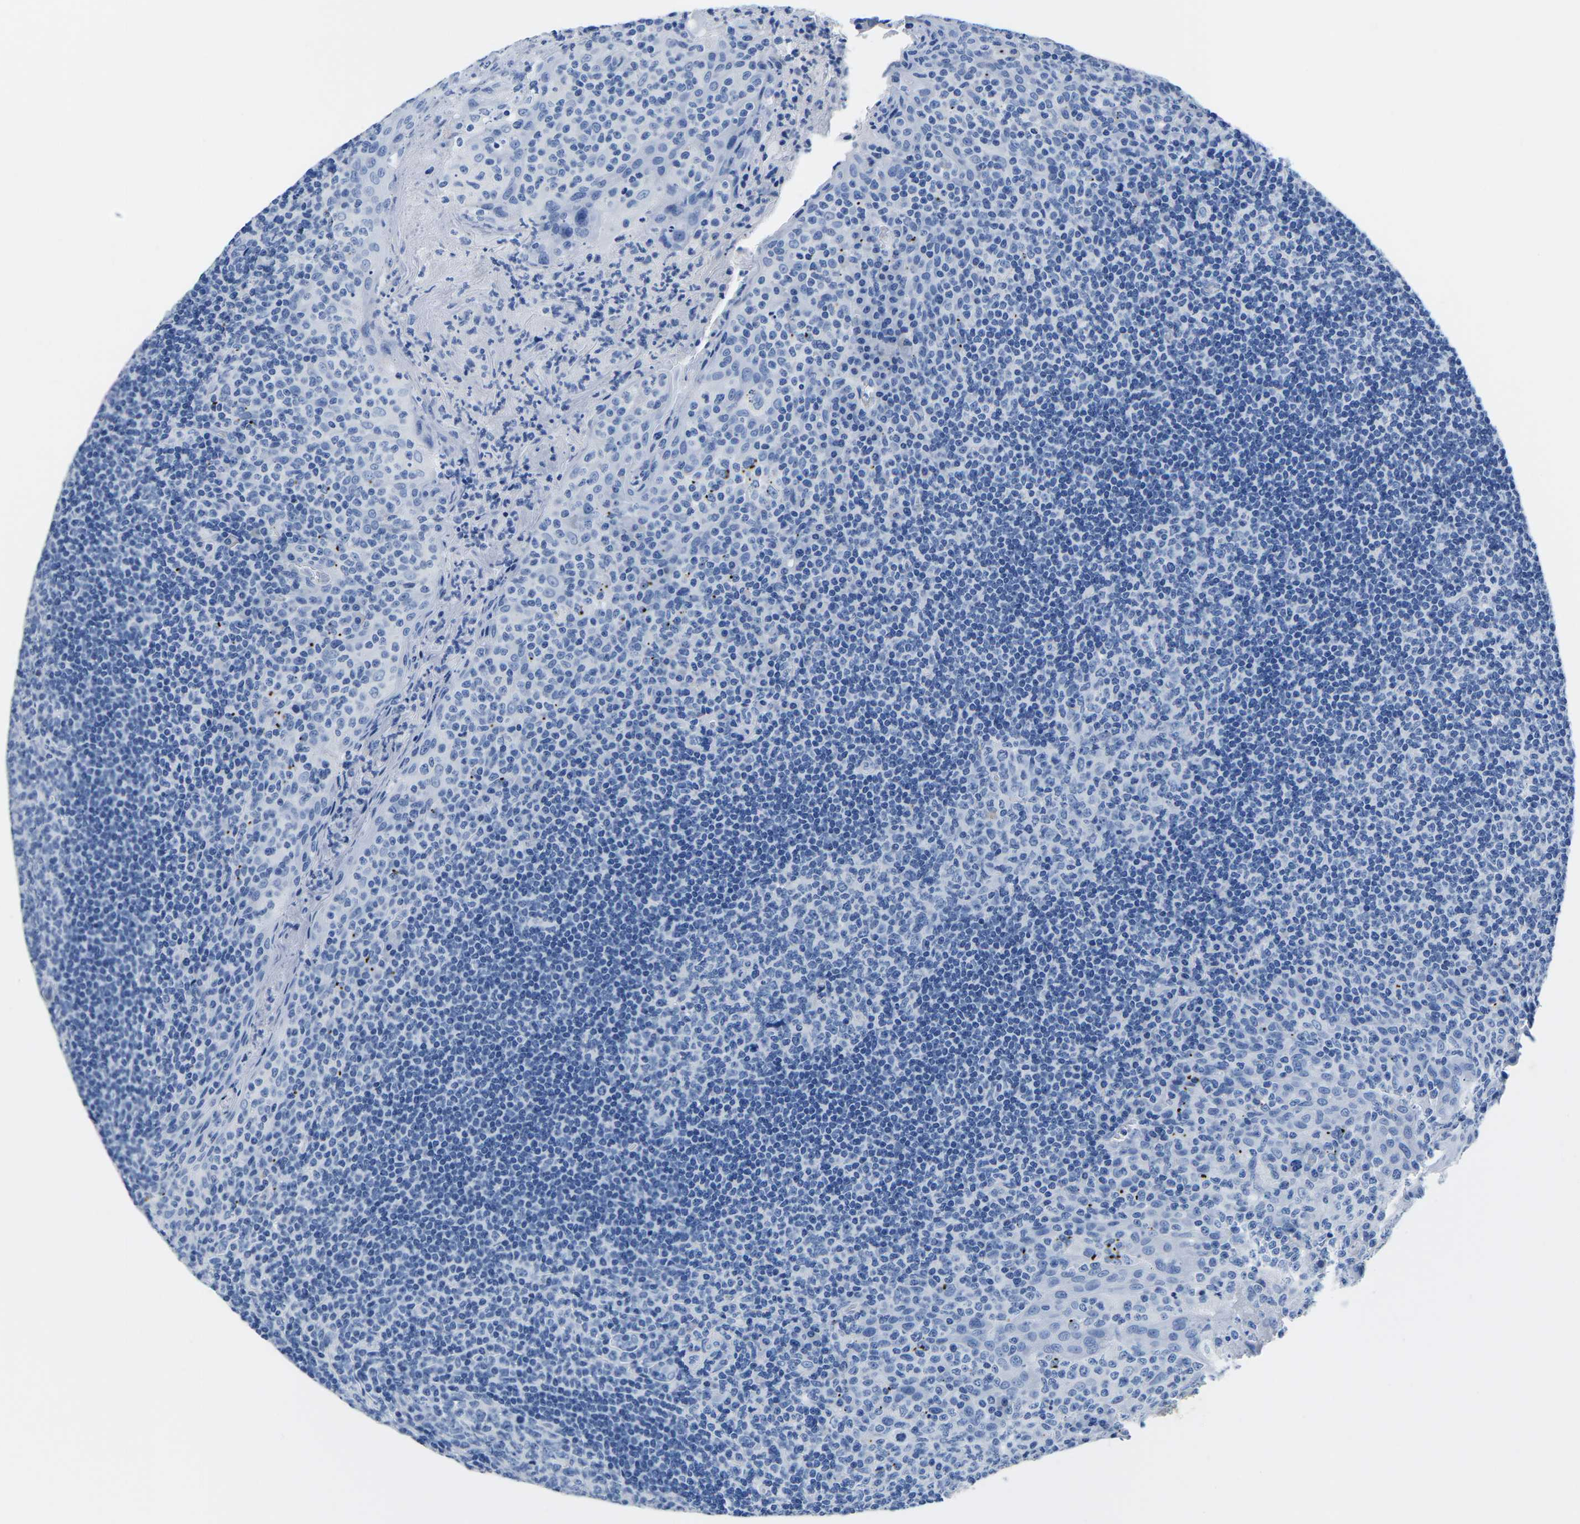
{"staining": {"intensity": "negative", "quantity": "none", "location": "none"}, "tissue": "tonsil", "cell_type": "Germinal center cells", "image_type": "normal", "snomed": [{"axis": "morphology", "description": "Normal tissue, NOS"}, {"axis": "topography", "description": "Tonsil"}], "caption": "Photomicrograph shows no significant protein staining in germinal center cells of normal tonsil.", "gene": "CYP1A2", "patient": {"sex": "male", "age": 17}}